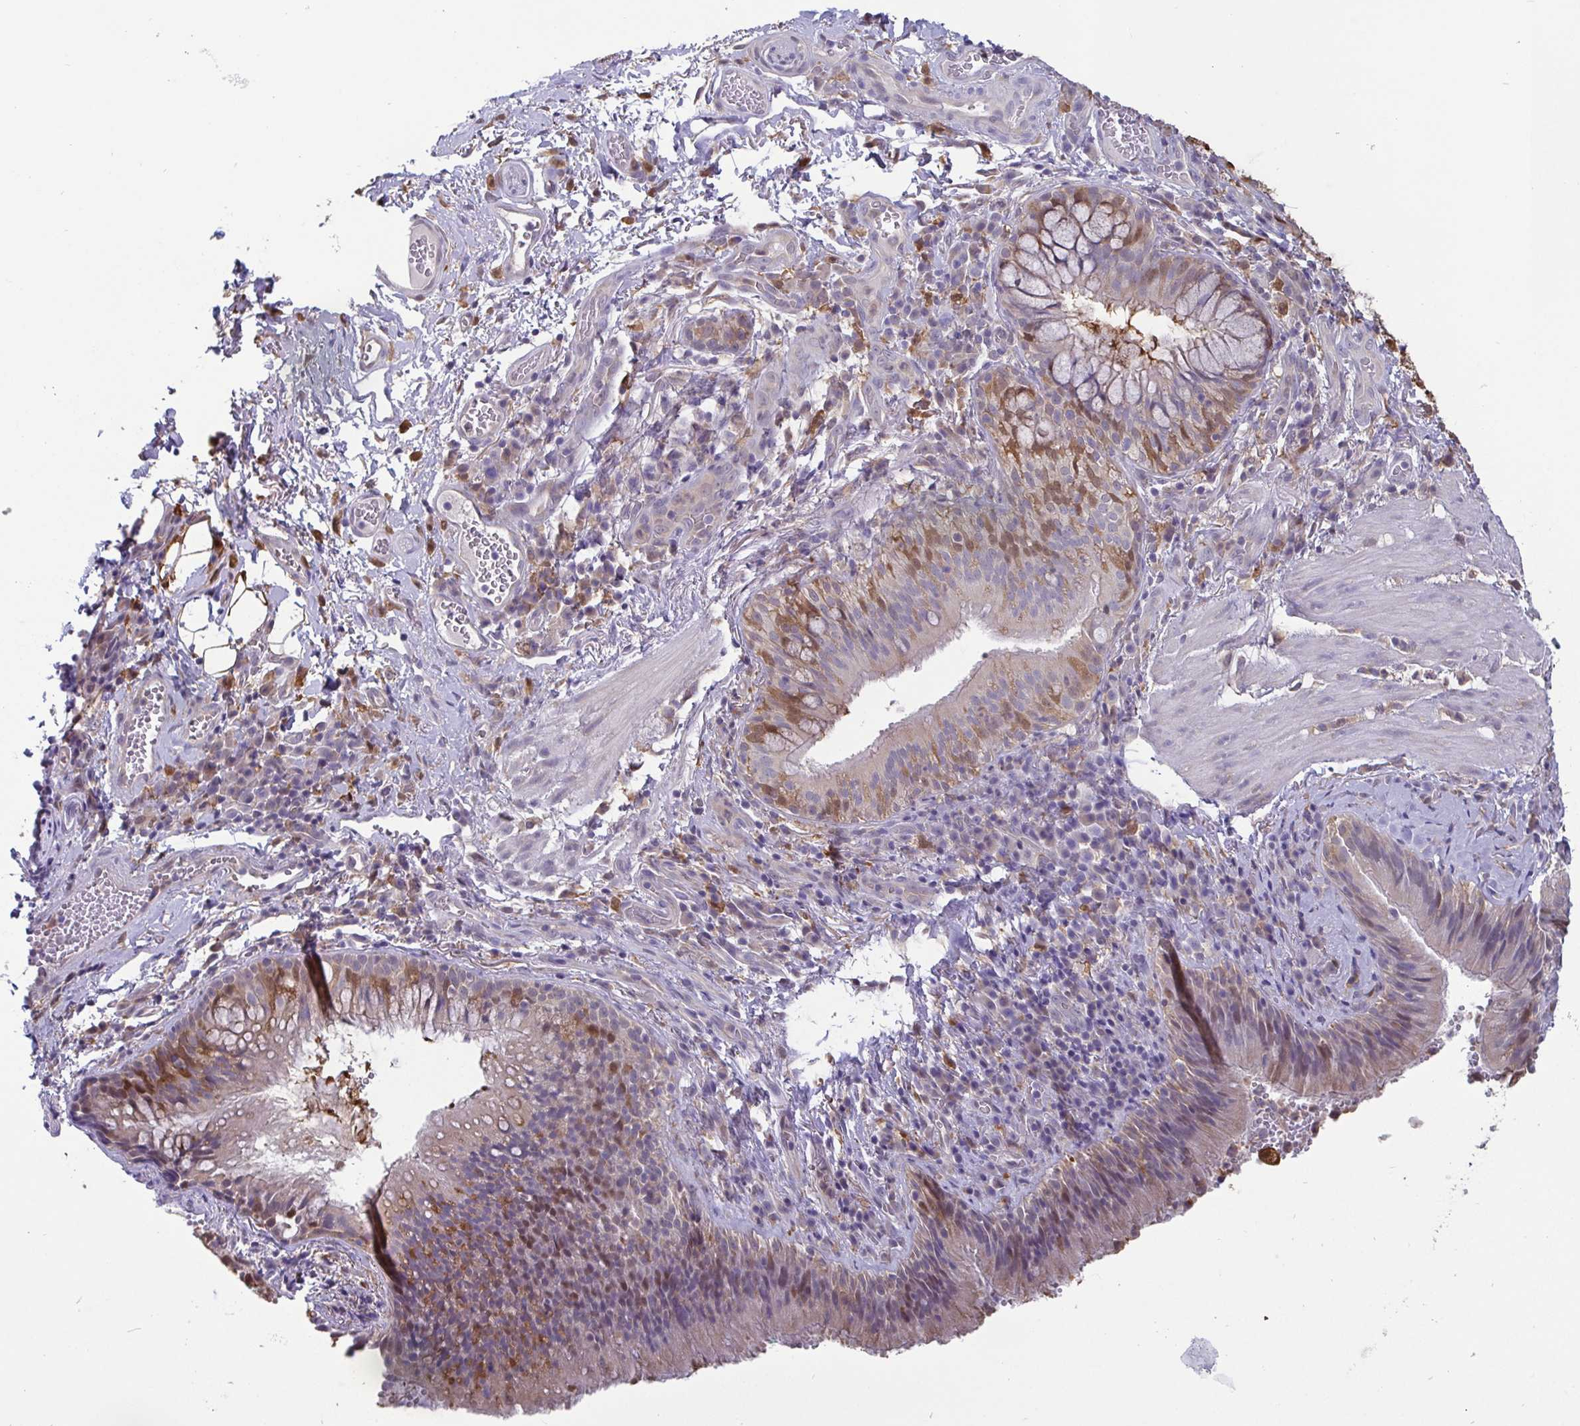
{"staining": {"intensity": "moderate", "quantity": "25%-75%", "location": "cytoplasmic/membranous"}, "tissue": "bronchus", "cell_type": "Respiratory epithelial cells", "image_type": "normal", "snomed": [{"axis": "morphology", "description": "Normal tissue, NOS"}, {"axis": "topography", "description": "Lymph node"}, {"axis": "topography", "description": "Bronchus"}], "caption": "A medium amount of moderate cytoplasmic/membranous positivity is seen in about 25%-75% of respiratory epithelial cells in benign bronchus. The protein is stained brown, and the nuclei are stained in blue (DAB (3,3'-diaminobenzidine) IHC with brightfield microscopy, high magnification).", "gene": "IDH1", "patient": {"sex": "male", "age": 56}}